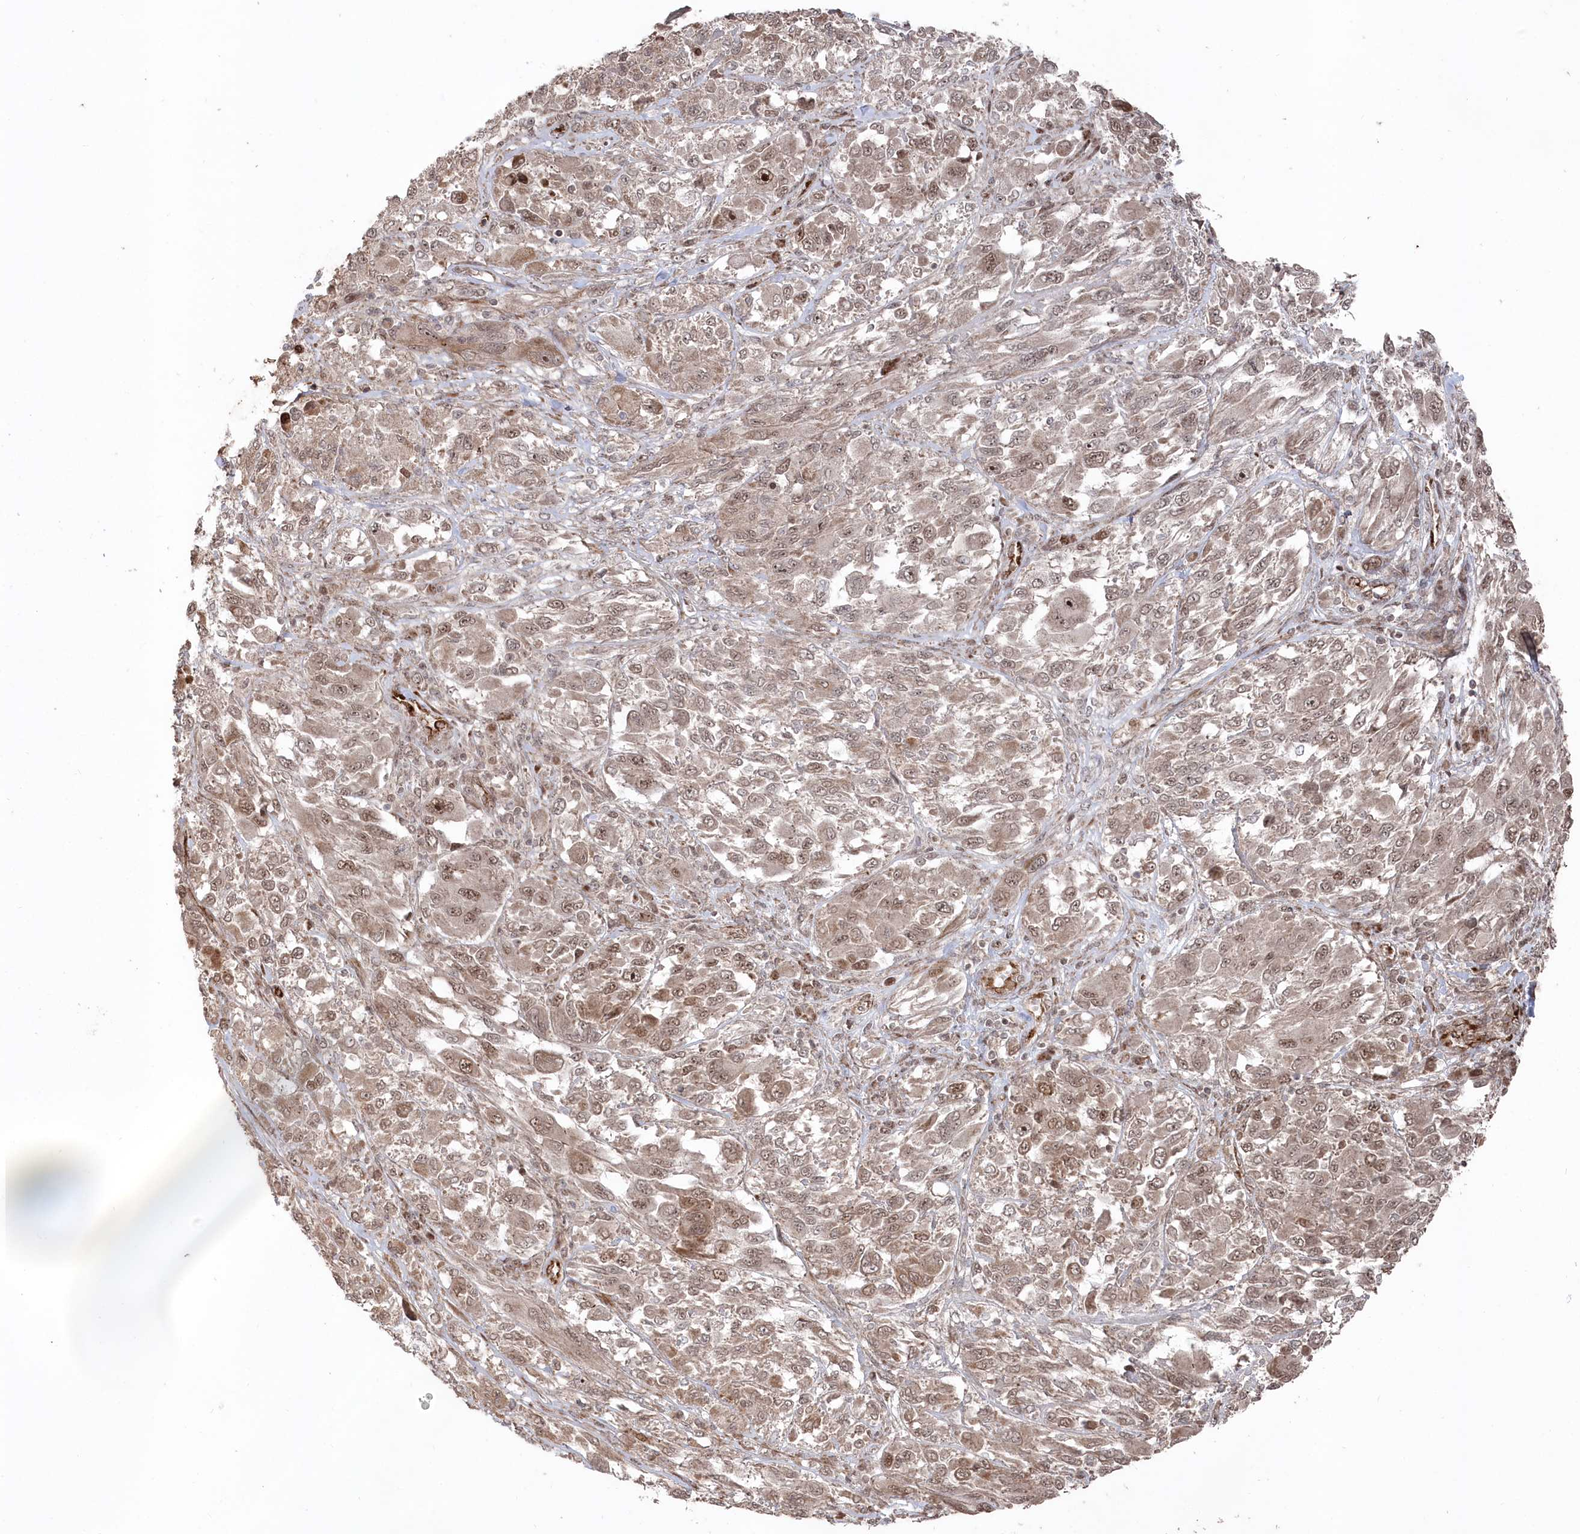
{"staining": {"intensity": "weak", "quantity": ">75%", "location": "nuclear"}, "tissue": "melanoma", "cell_type": "Tumor cells", "image_type": "cancer", "snomed": [{"axis": "morphology", "description": "Malignant melanoma, NOS"}, {"axis": "topography", "description": "Skin"}], "caption": "Malignant melanoma stained with a brown dye reveals weak nuclear positive positivity in about >75% of tumor cells.", "gene": "POLR3A", "patient": {"sex": "female", "age": 91}}